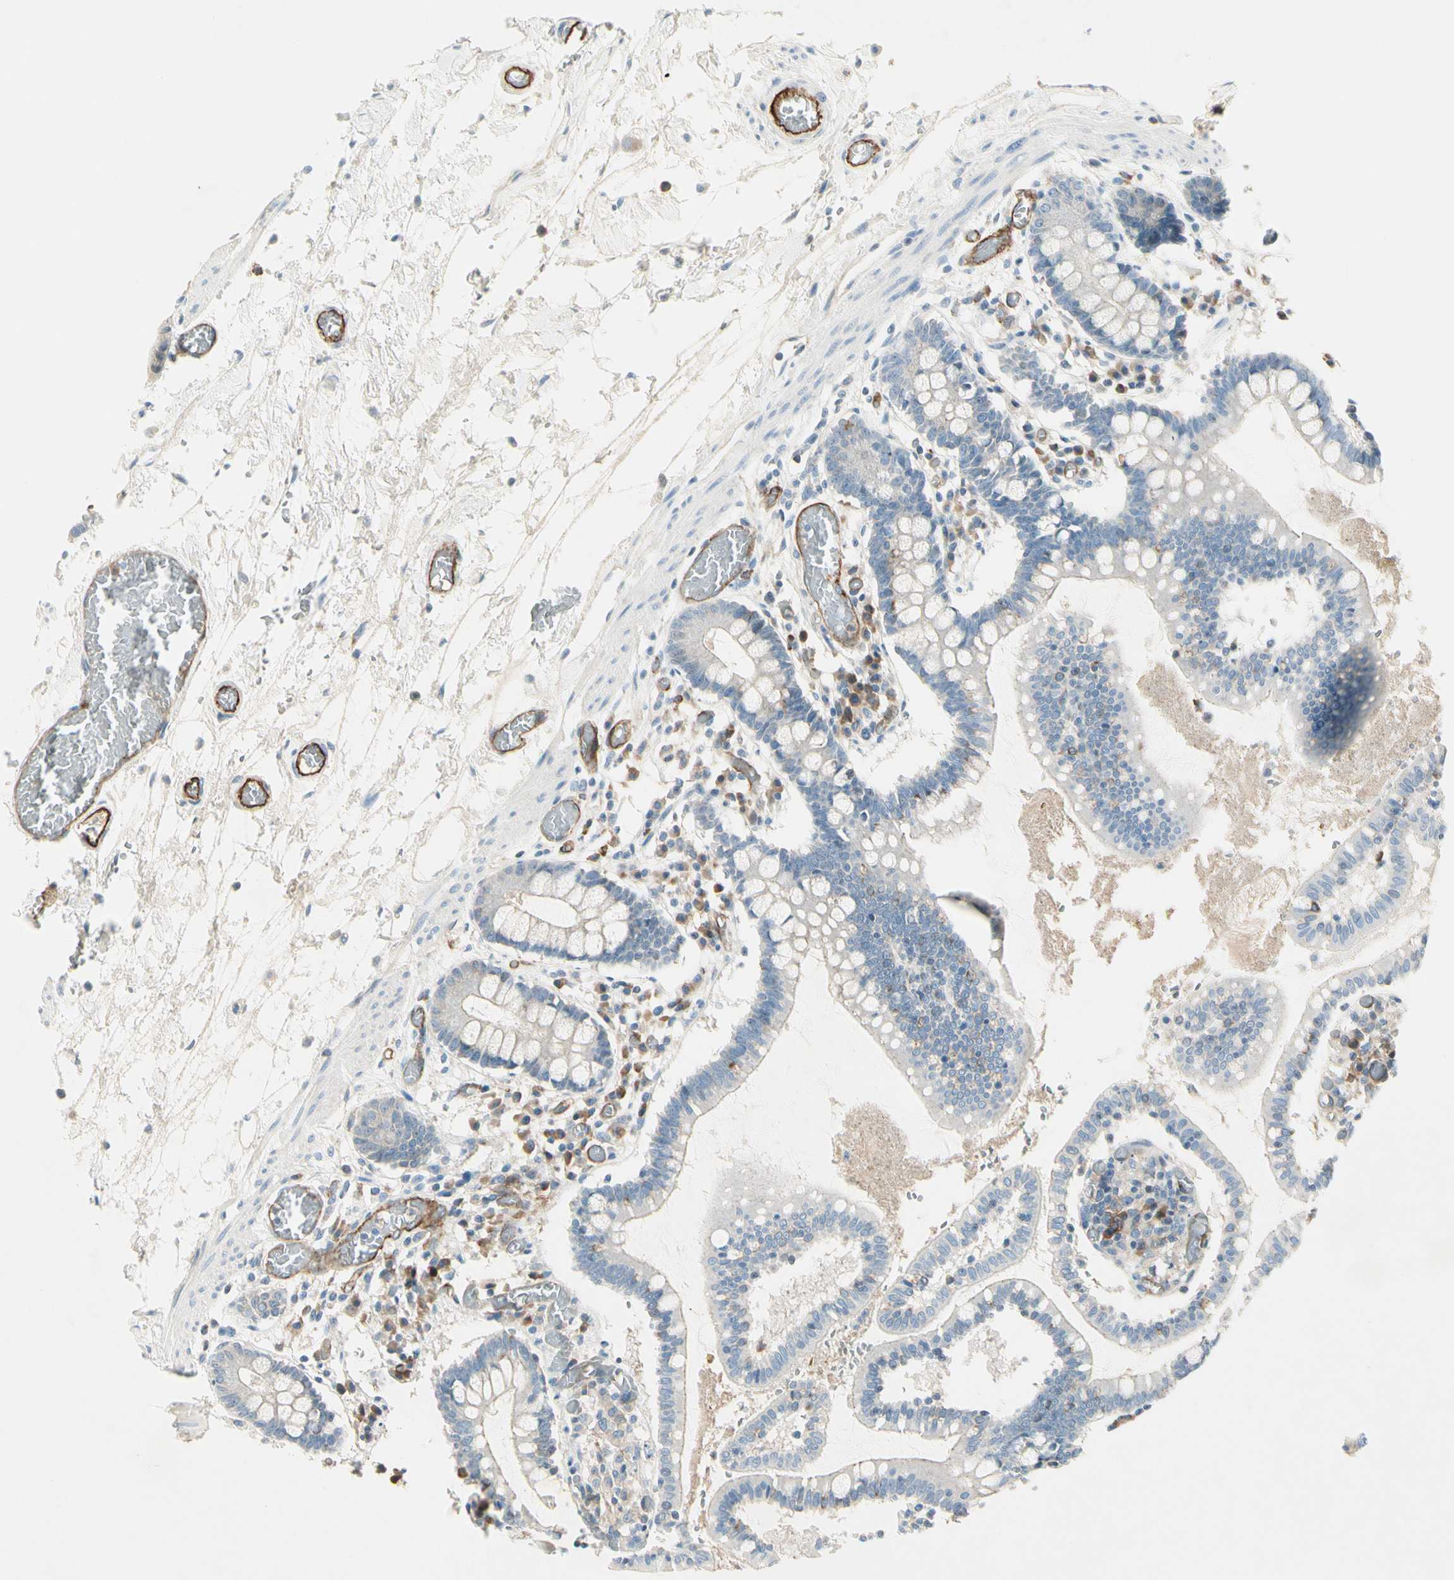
{"staining": {"intensity": "negative", "quantity": "none", "location": "none"}, "tissue": "small intestine", "cell_type": "Glandular cells", "image_type": "normal", "snomed": [{"axis": "morphology", "description": "Normal tissue, NOS"}, {"axis": "topography", "description": "Small intestine"}], "caption": "Glandular cells show no significant staining in benign small intestine.", "gene": "CD93", "patient": {"sex": "female", "age": 61}}